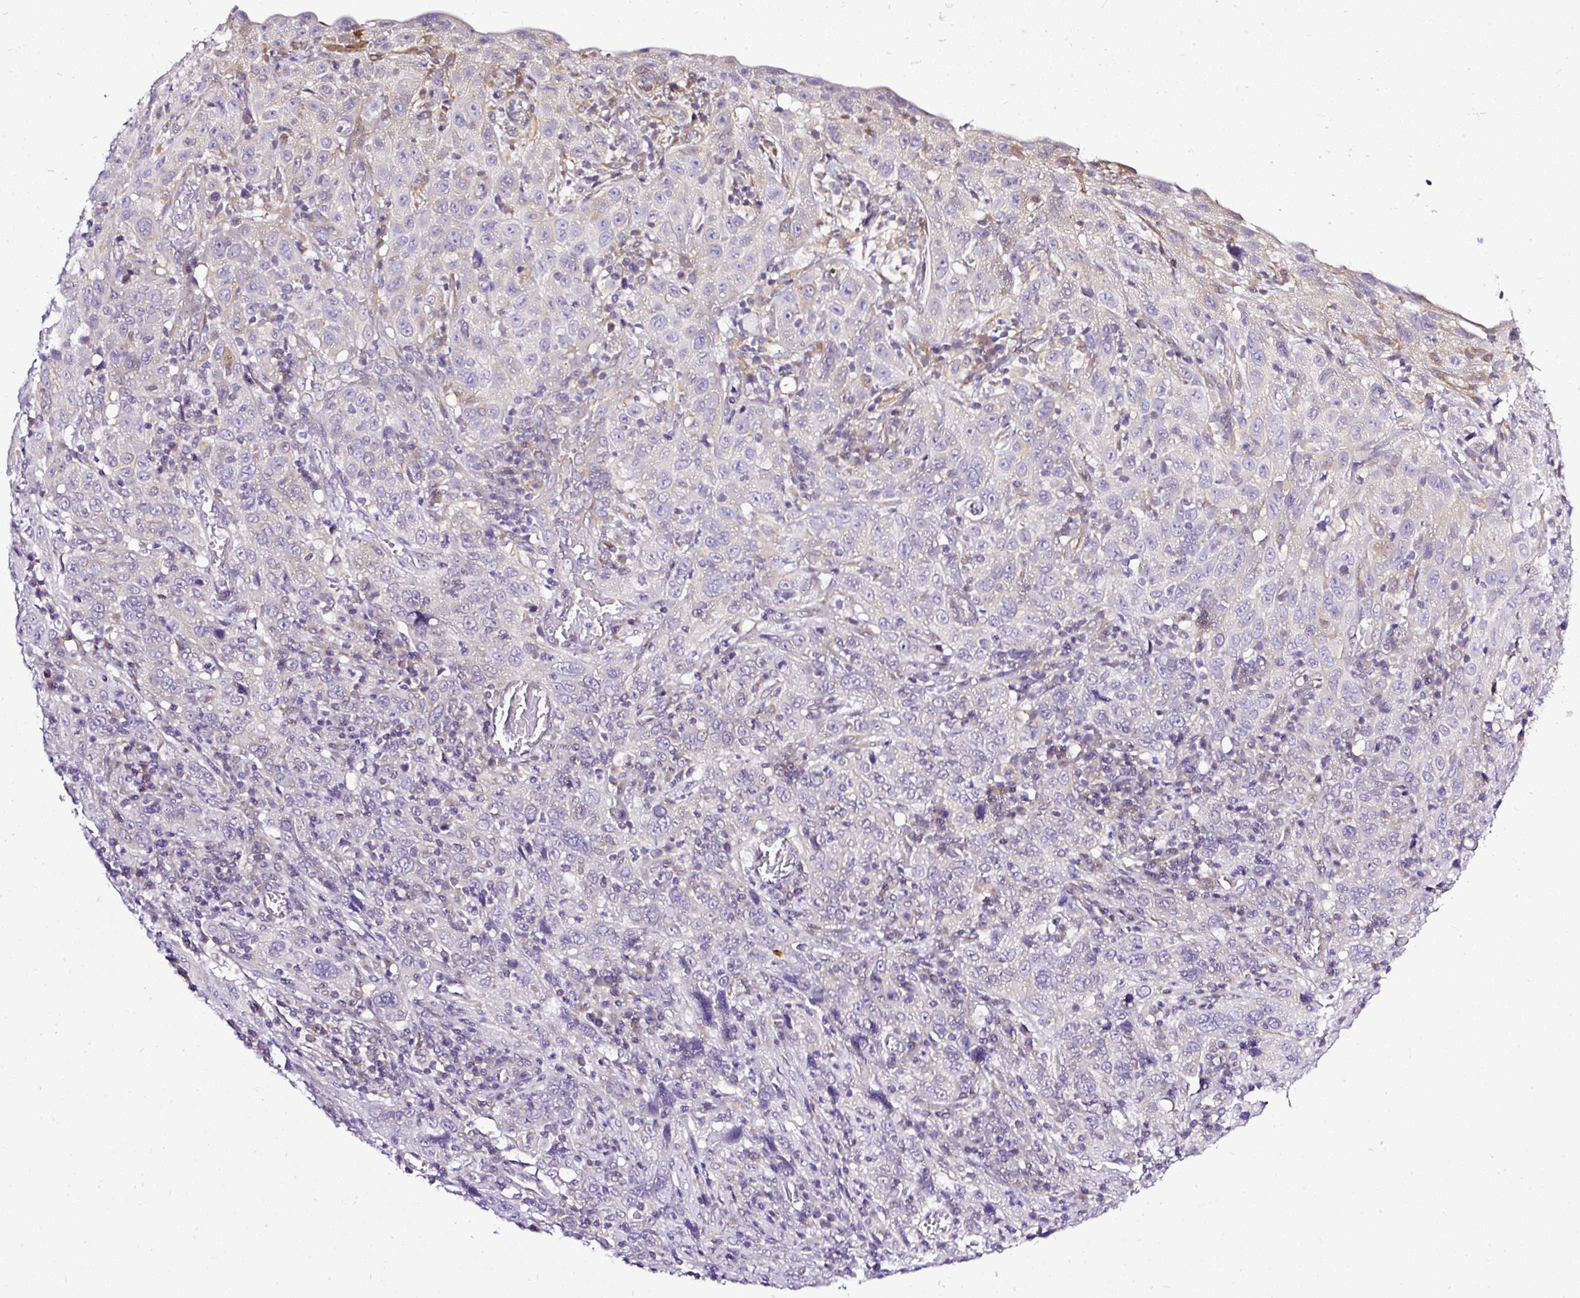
{"staining": {"intensity": "negative", "quantity": "none", "location": "none"}, "tissue": "cervical cancer", "cell_type": "Tumor cells", "image_type": "cancer", "snomed": [{"axis": "morphology", "description": "Squamous cell carcinoma, NOS"}, {"axis": "topography", "description": "Cervix"}], "caption": "The photomicrograph shows no staining of tumor cells in cervical cancer.", "gene": "AMFR", "patient": {"sex": "female", "age": 46}}